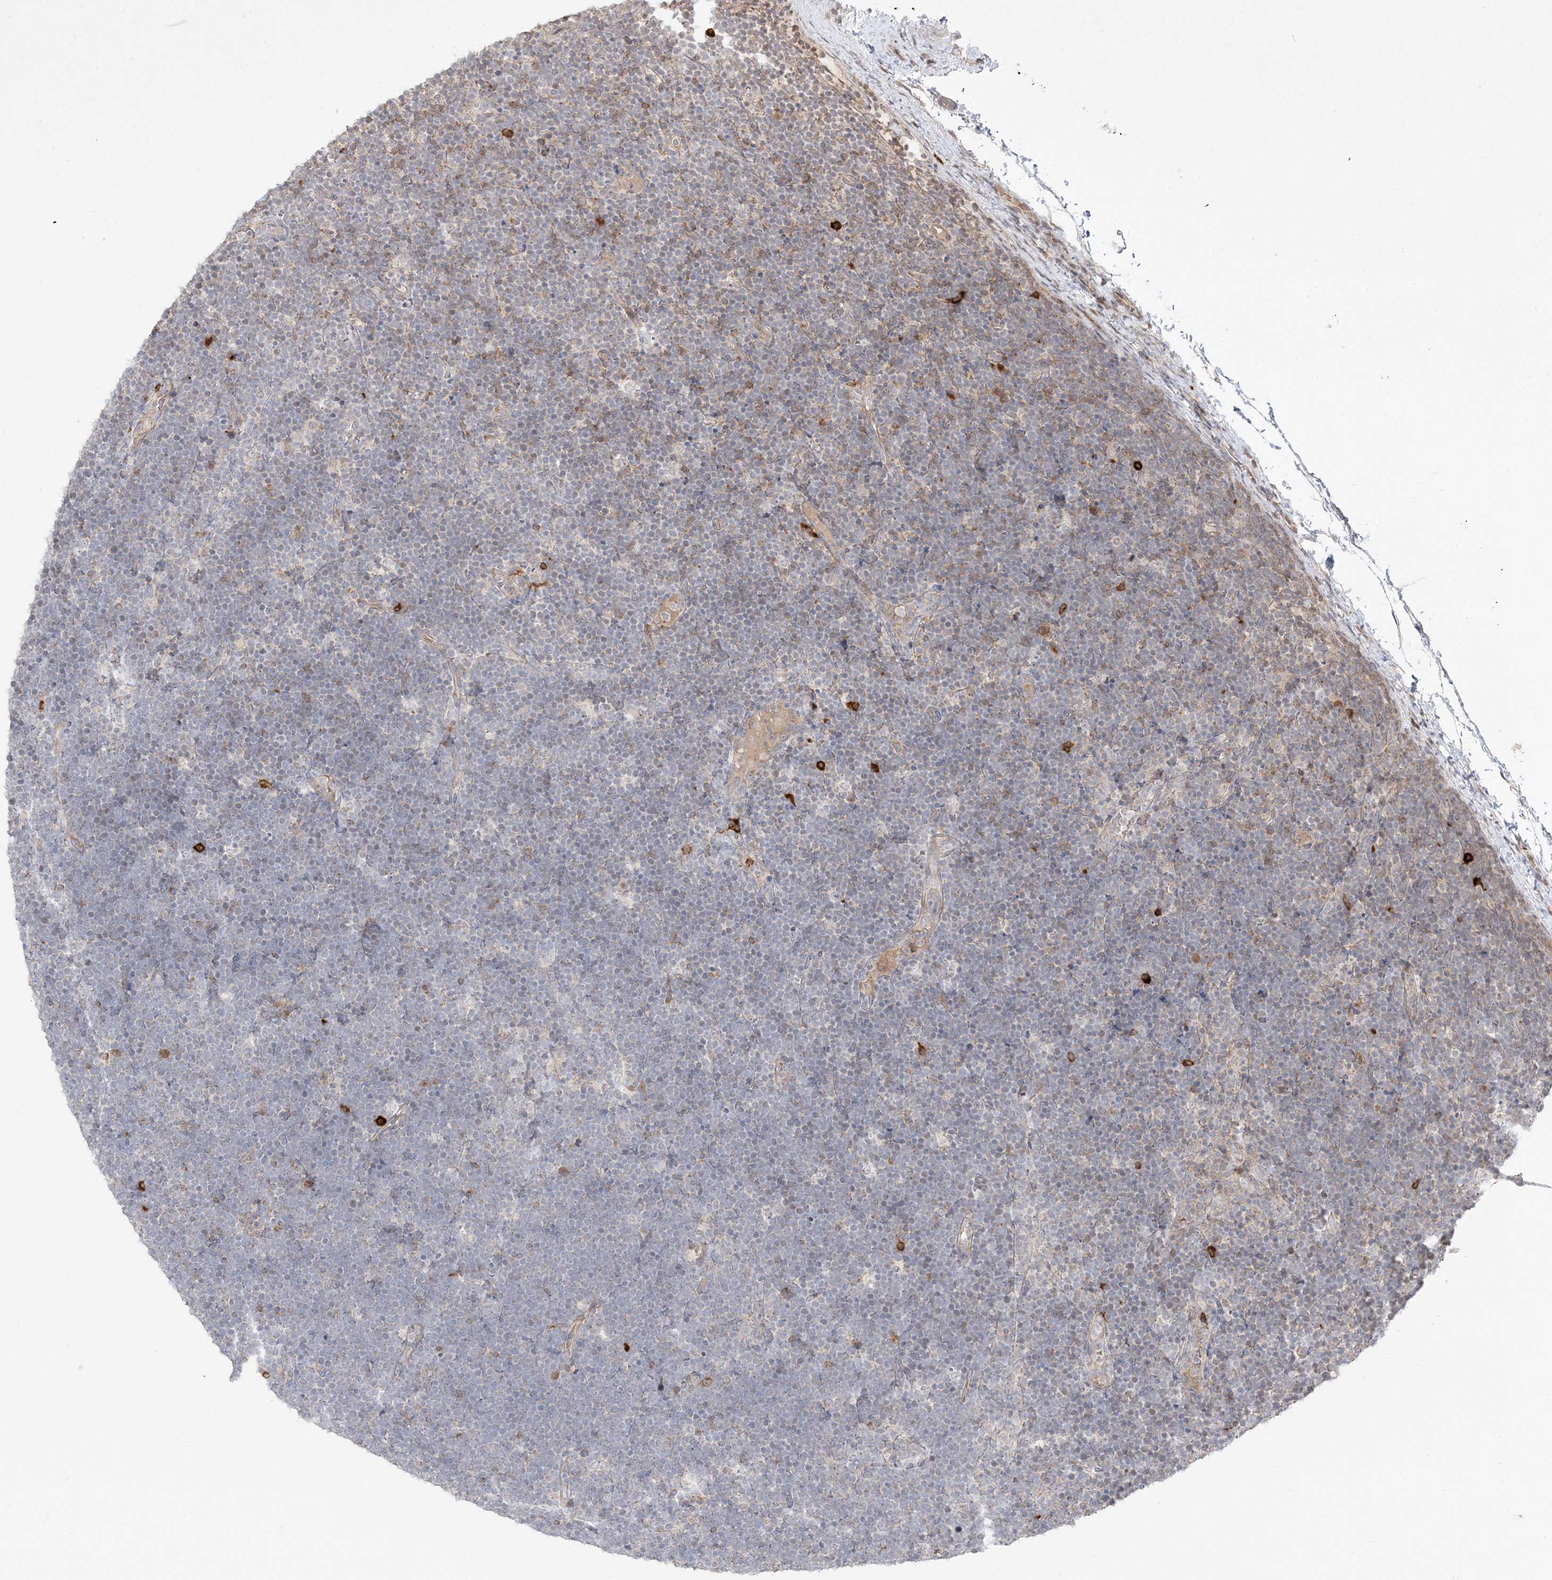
{"staining": {"intensity": "negative", "quantity": "none", "location": "none"}, "tissue": "lymphoma", "cell_type": "Tumor cells", "image_type": "cancer", "snomed": [{"axis": "morphology", "description": "Malignant lymphoma, non-Hodgkin's type, High grade"}, {"axis": "topography", "description": "Lymph node"}], "caption": "This is a micrograph of IHC staining of high-grade malignant lymphoma, non-Hodgkin's type, which shows no staining in tumor cells. (DAB IHC visualized using brightfield microscopy, high magnification).", "gene": "CLNK", "patient": {"sex": "male", "age": 13}}